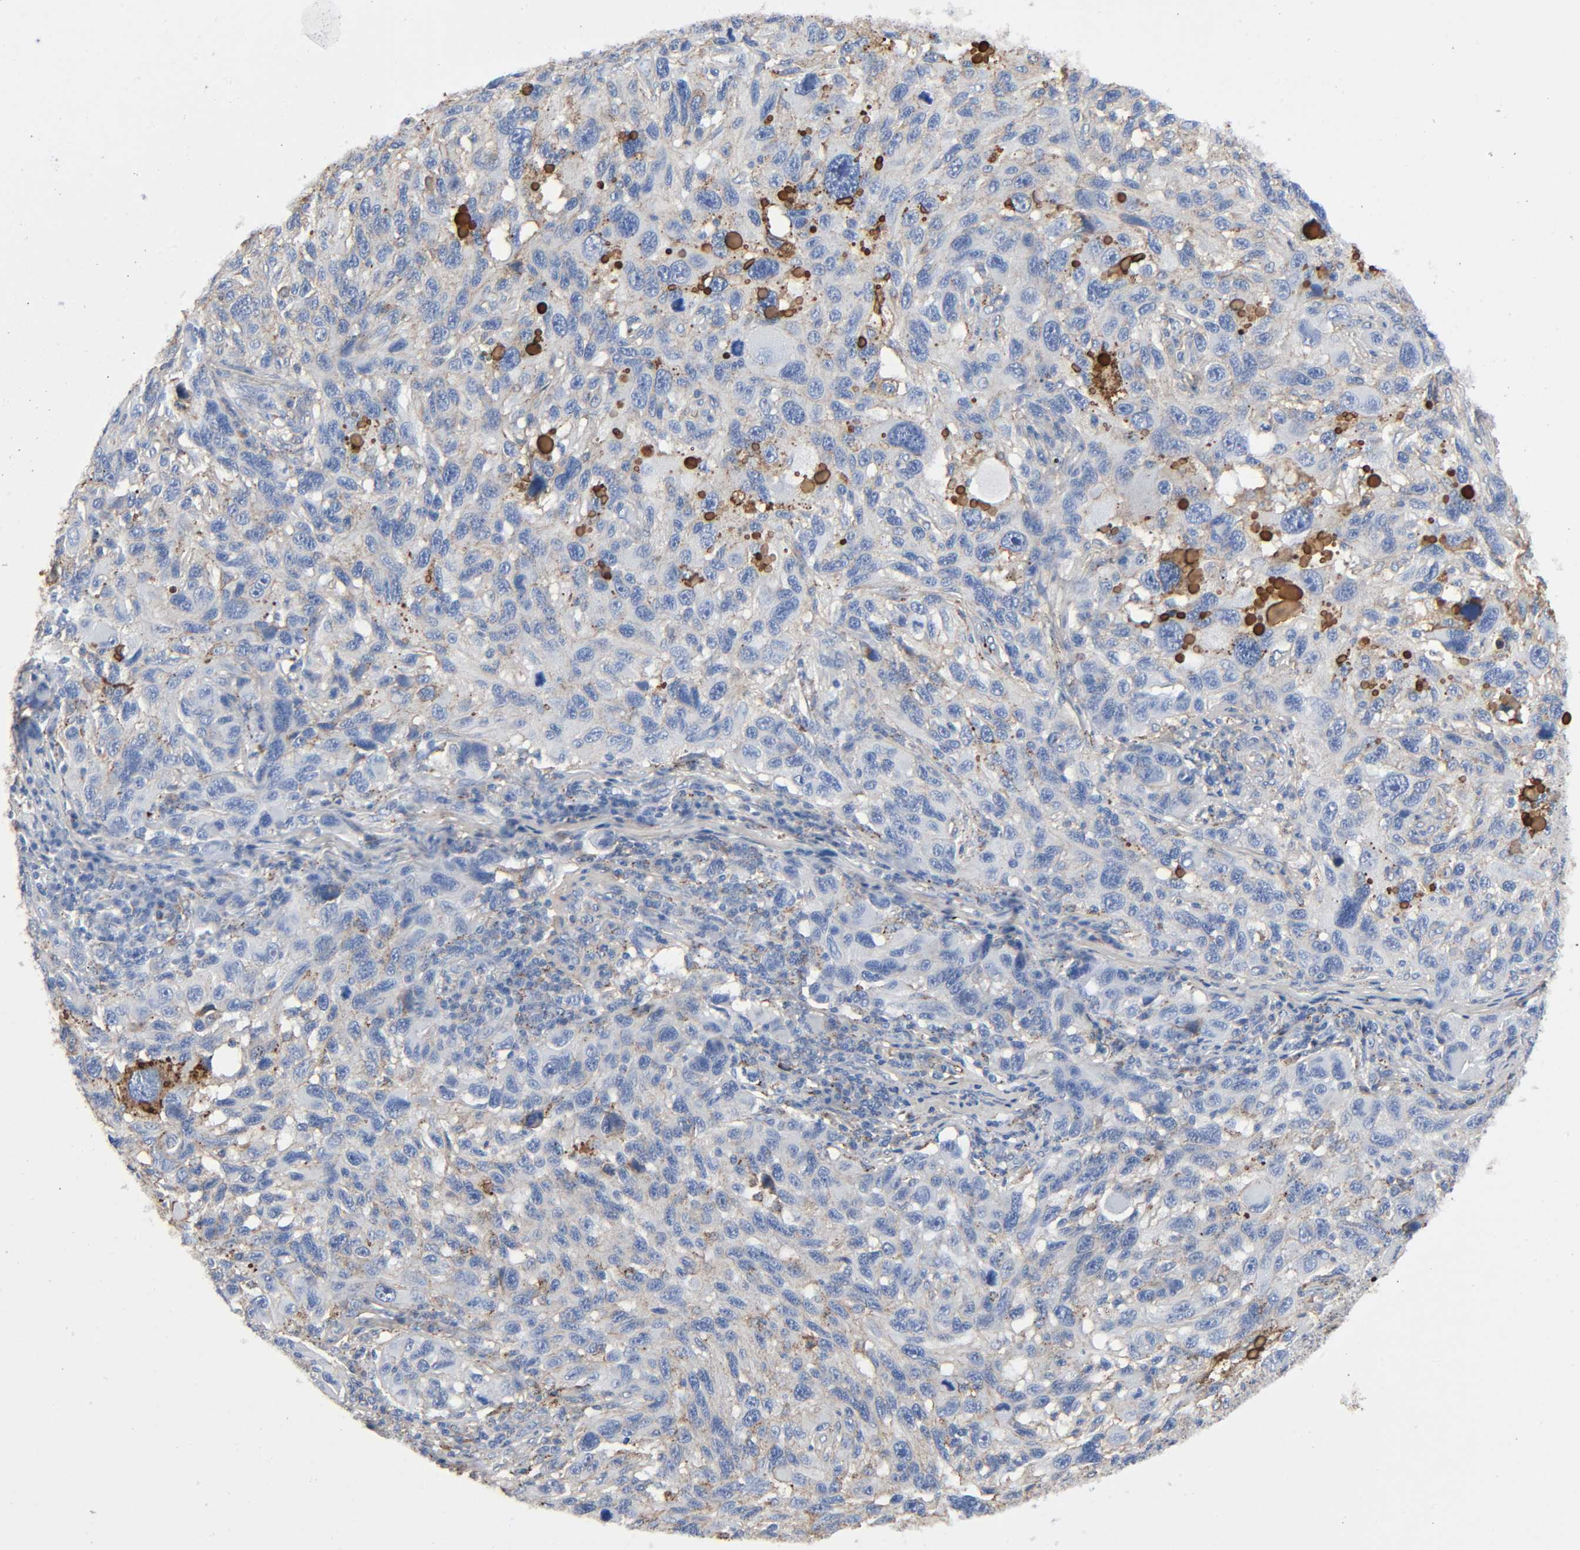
{"staining": {"intensity": "weak", "quantity": "25%-75%", "location": "cytoplasmic/membranous"}, "tissue": "melanoma", "cell_type": "Tumor cells", "image_type": "cancer", "snomed": [{"axis": "morphology", "description": "Malignant melanoma, NOS"}, {"axis": "topography", "description": "Skin"}], "caption": "This image demonstrates immunohistochemistry staining of melanoma, with low weak cytoplasmic/membranous staining in approximately 25%-75% of tumor cells.", "gene": "C3", "patient": {"sex": "male", "age": 53}}